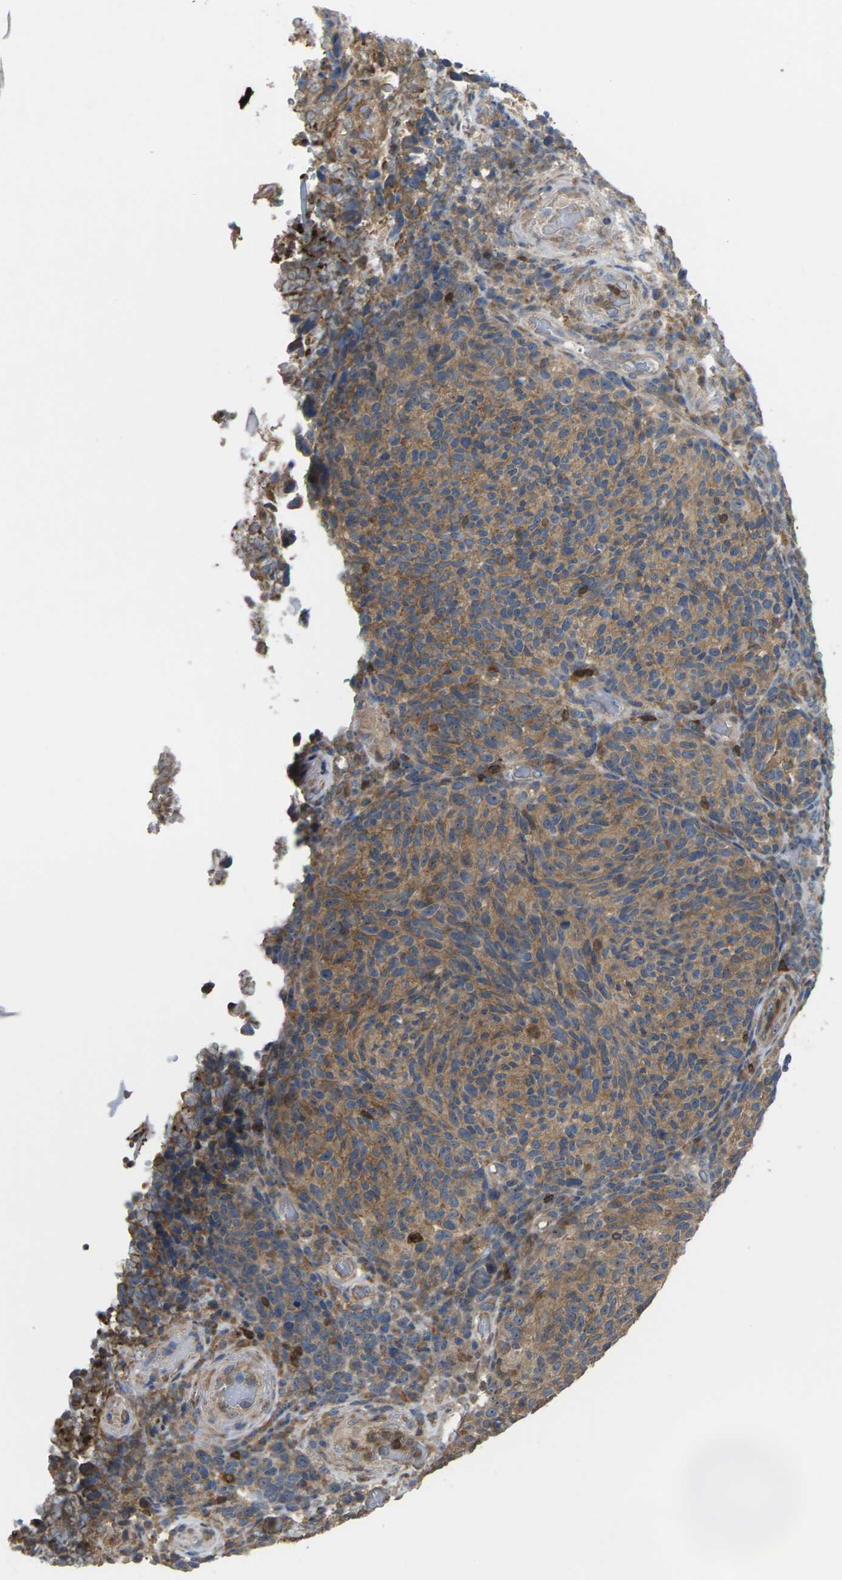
{"staining": {"intensity": "moderate", "quantity": ">75%", "location": "cytoplasmic/membranous"}, "tissue": "melanoma", "cell_type": "Tumor cells", "image_type": "cancer", "snomed": [{"axis": "morphology", "description": "Malignant melanoma, NOS"}, {"axis": "topography", "description": "Skin"}], "caption": "Human malignant melanoma stained with a brown dye reveals moderate cytoplasmic/membranous positive positivity in about >75% of tumor cells.", "gene": "TIAM1", "patient": {"sex": "female", "age": 73}}